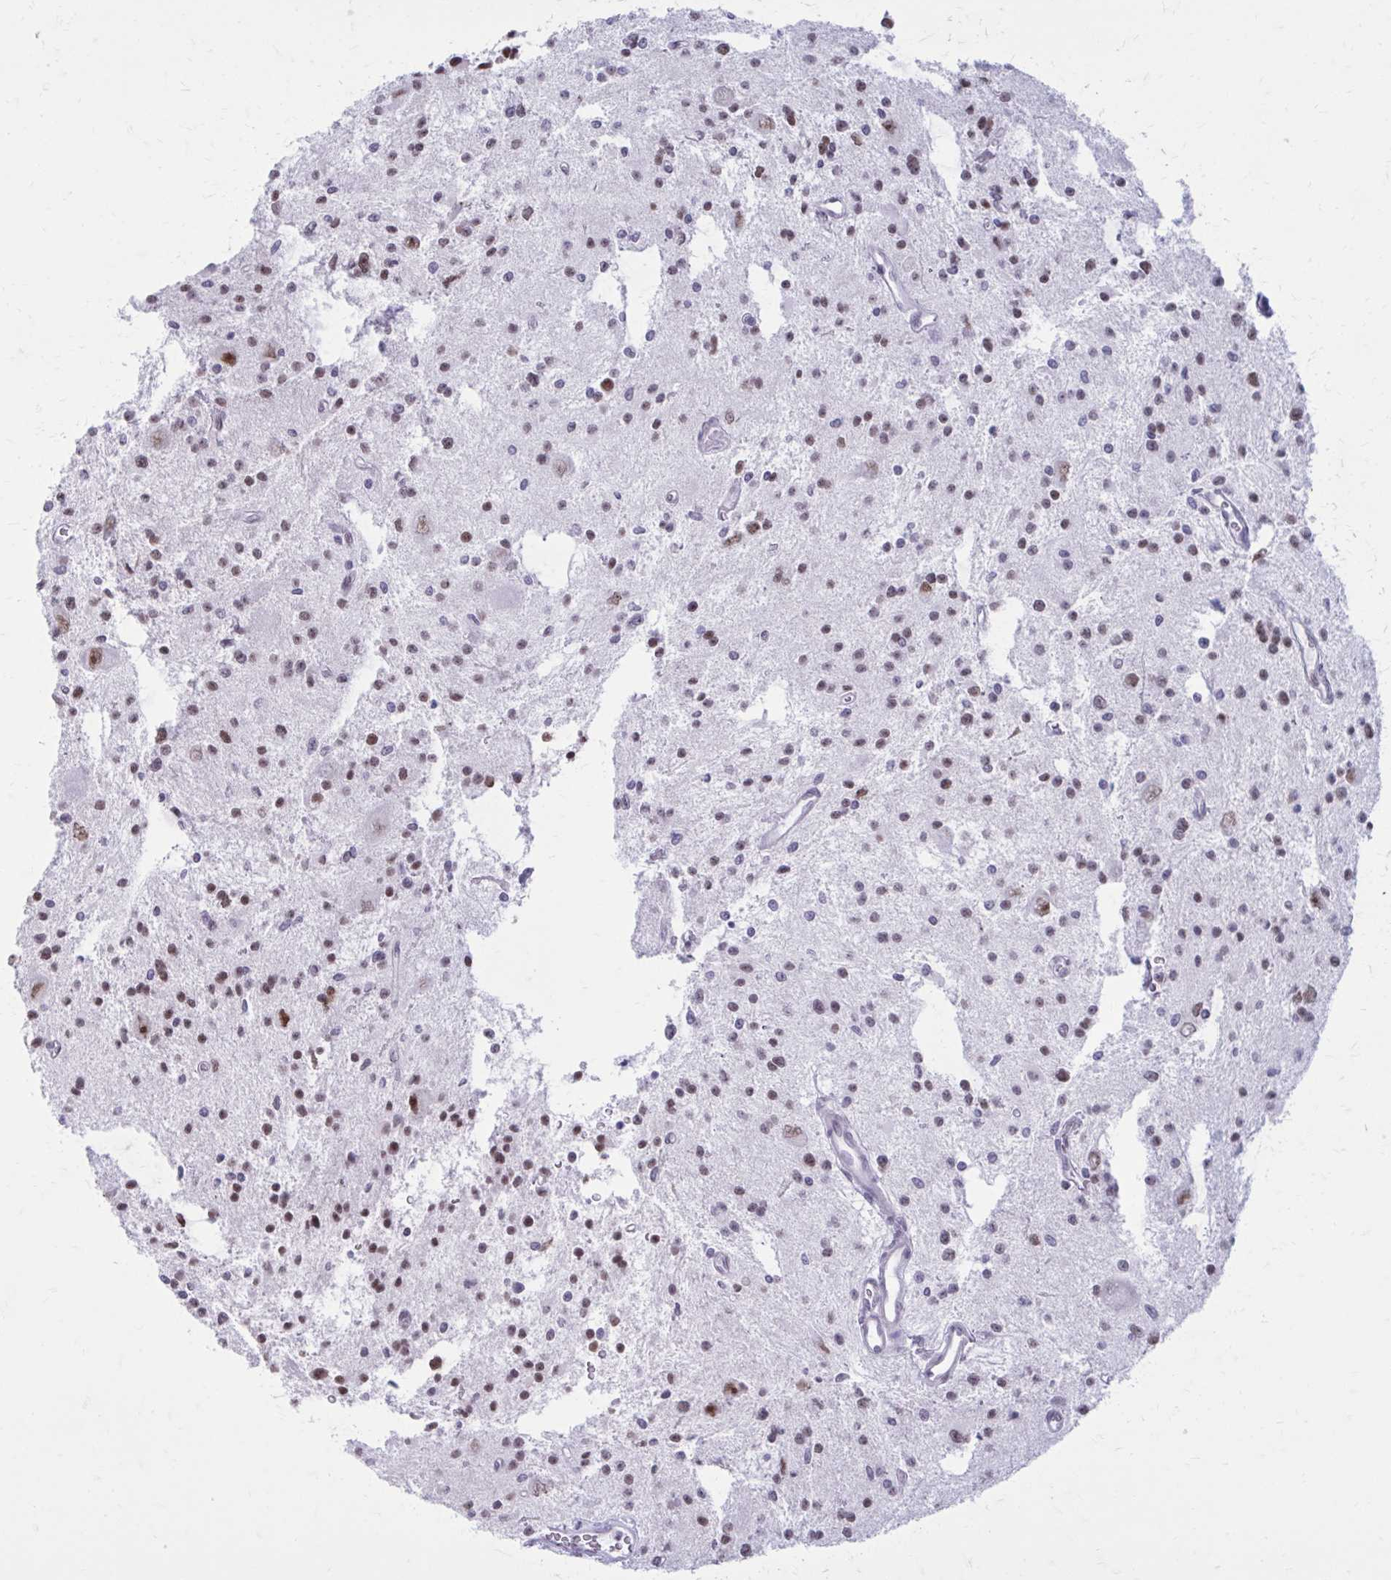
{"staining": {"intensity": "weak", "quantity": "25%-75%", "location": "nuclear"}, "tissue": "glioma", "cell_type": "Tumor cells", "image_type": "cancer", "snomed": [{"axis": "morphology", "description": "Glioma, malignant, Low grade"}, {"axis": "topography", "description": "Brain"}], "caption": "Protein positivity by immunohistochemistry exhibits weak nuclear expression in approximately 25%-75% of tumor cells in low-grade glioma (malignant).", "gene": "PROSER1", "patient": {"sex": "male", "age": 43}}